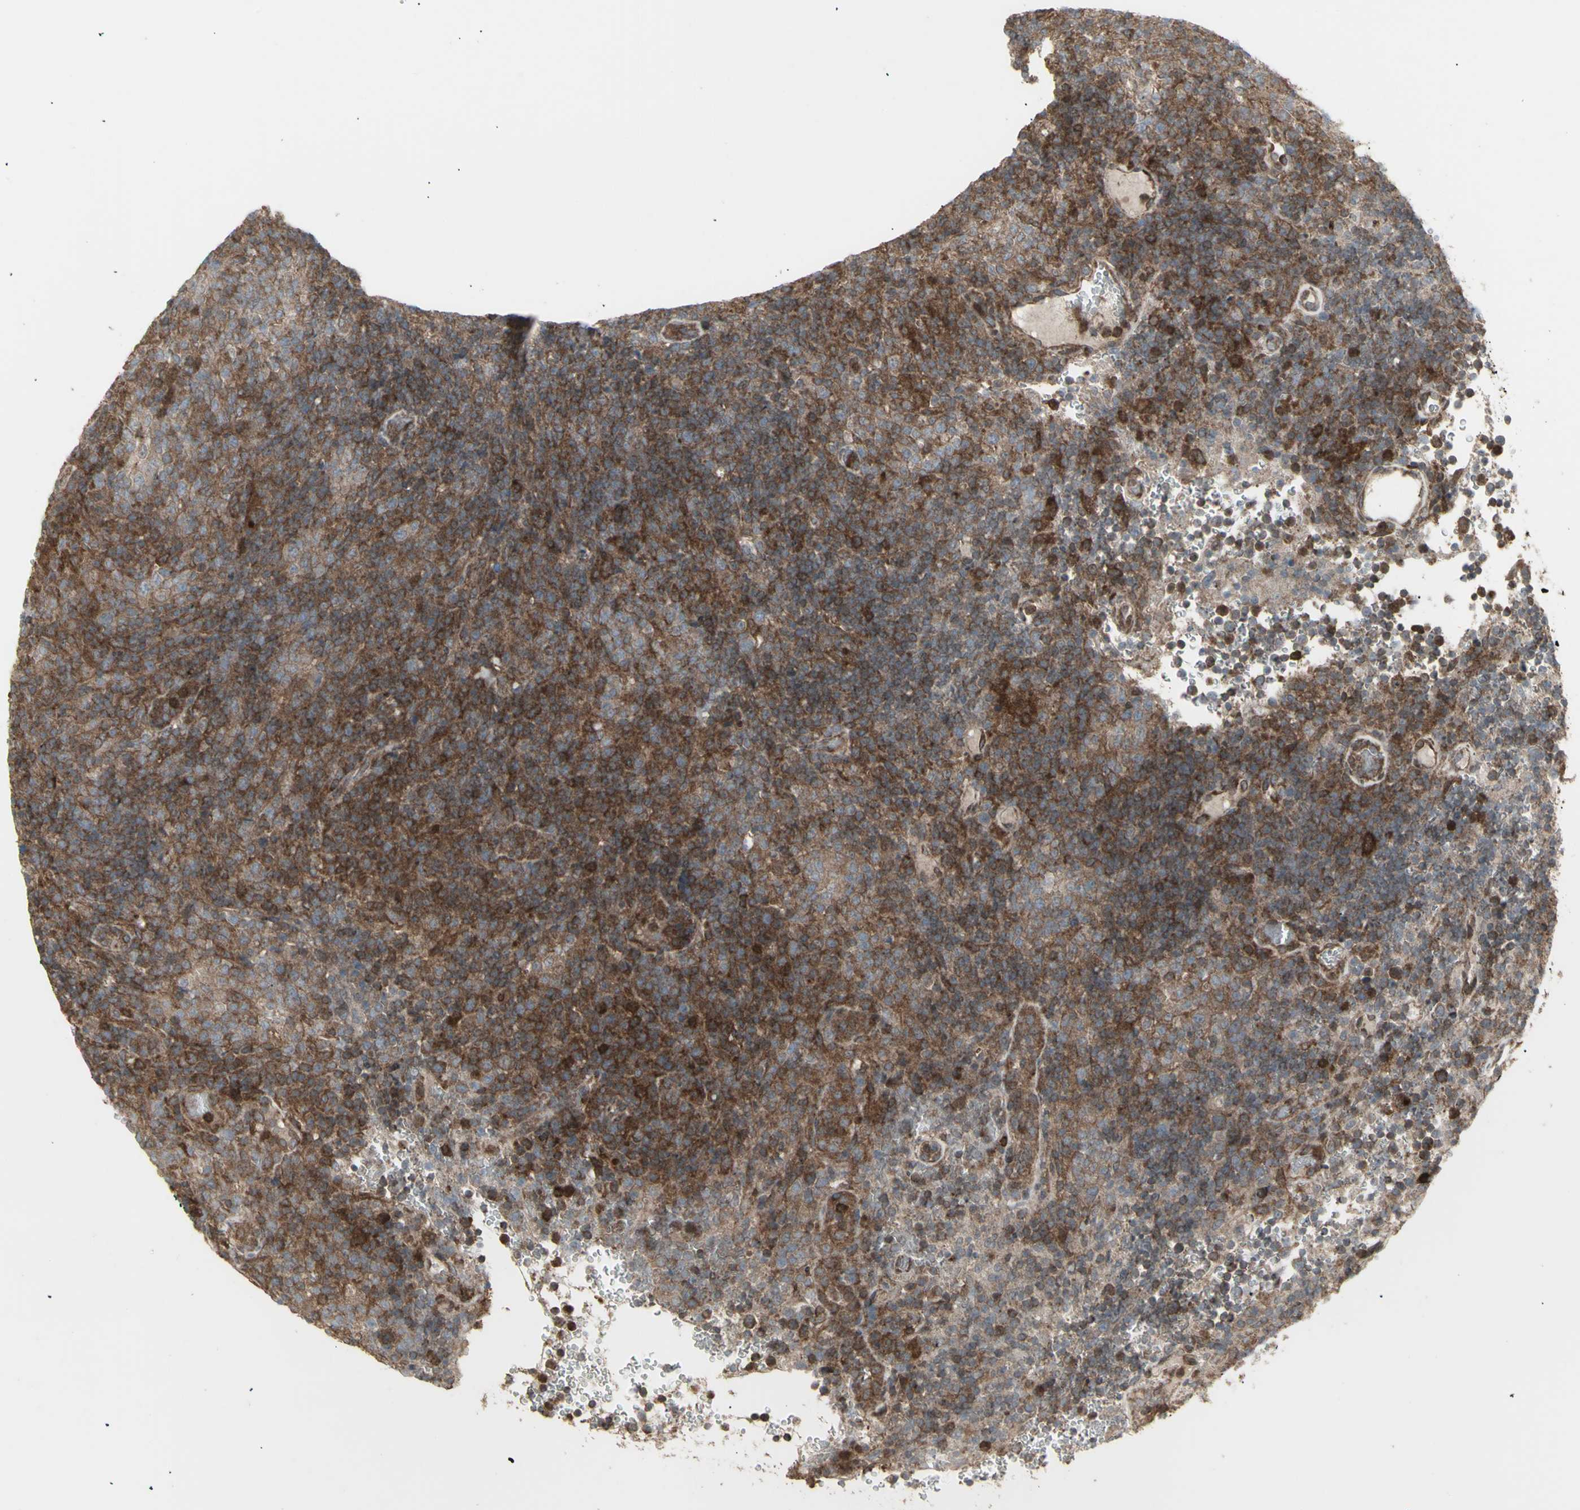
{"staining": {"intensity": "strong", "quantity": ">75%", "location": "cytoplasmic/membranous"}, "tissue": "lymphoma", "cell_type": "Tumor cells", "image_type": "cancer", "snomed": [{"axis": "morphology", "description": "Malignant lymphoma, non-Hodgkin's type, High grade"}, {"axis": "topography", "description": "Lymph node"}], "caption": "Immunohistochemical staining of human lymphoma exhibits high levels of strong cytoplasmic/membranous positivity in approximately >75% of tumor cells. (brown staining indicates protein expression, while blue staining denotes nuclei).", "gene": "RNASEL", "patient": {"sex": "female", "age": 76}}